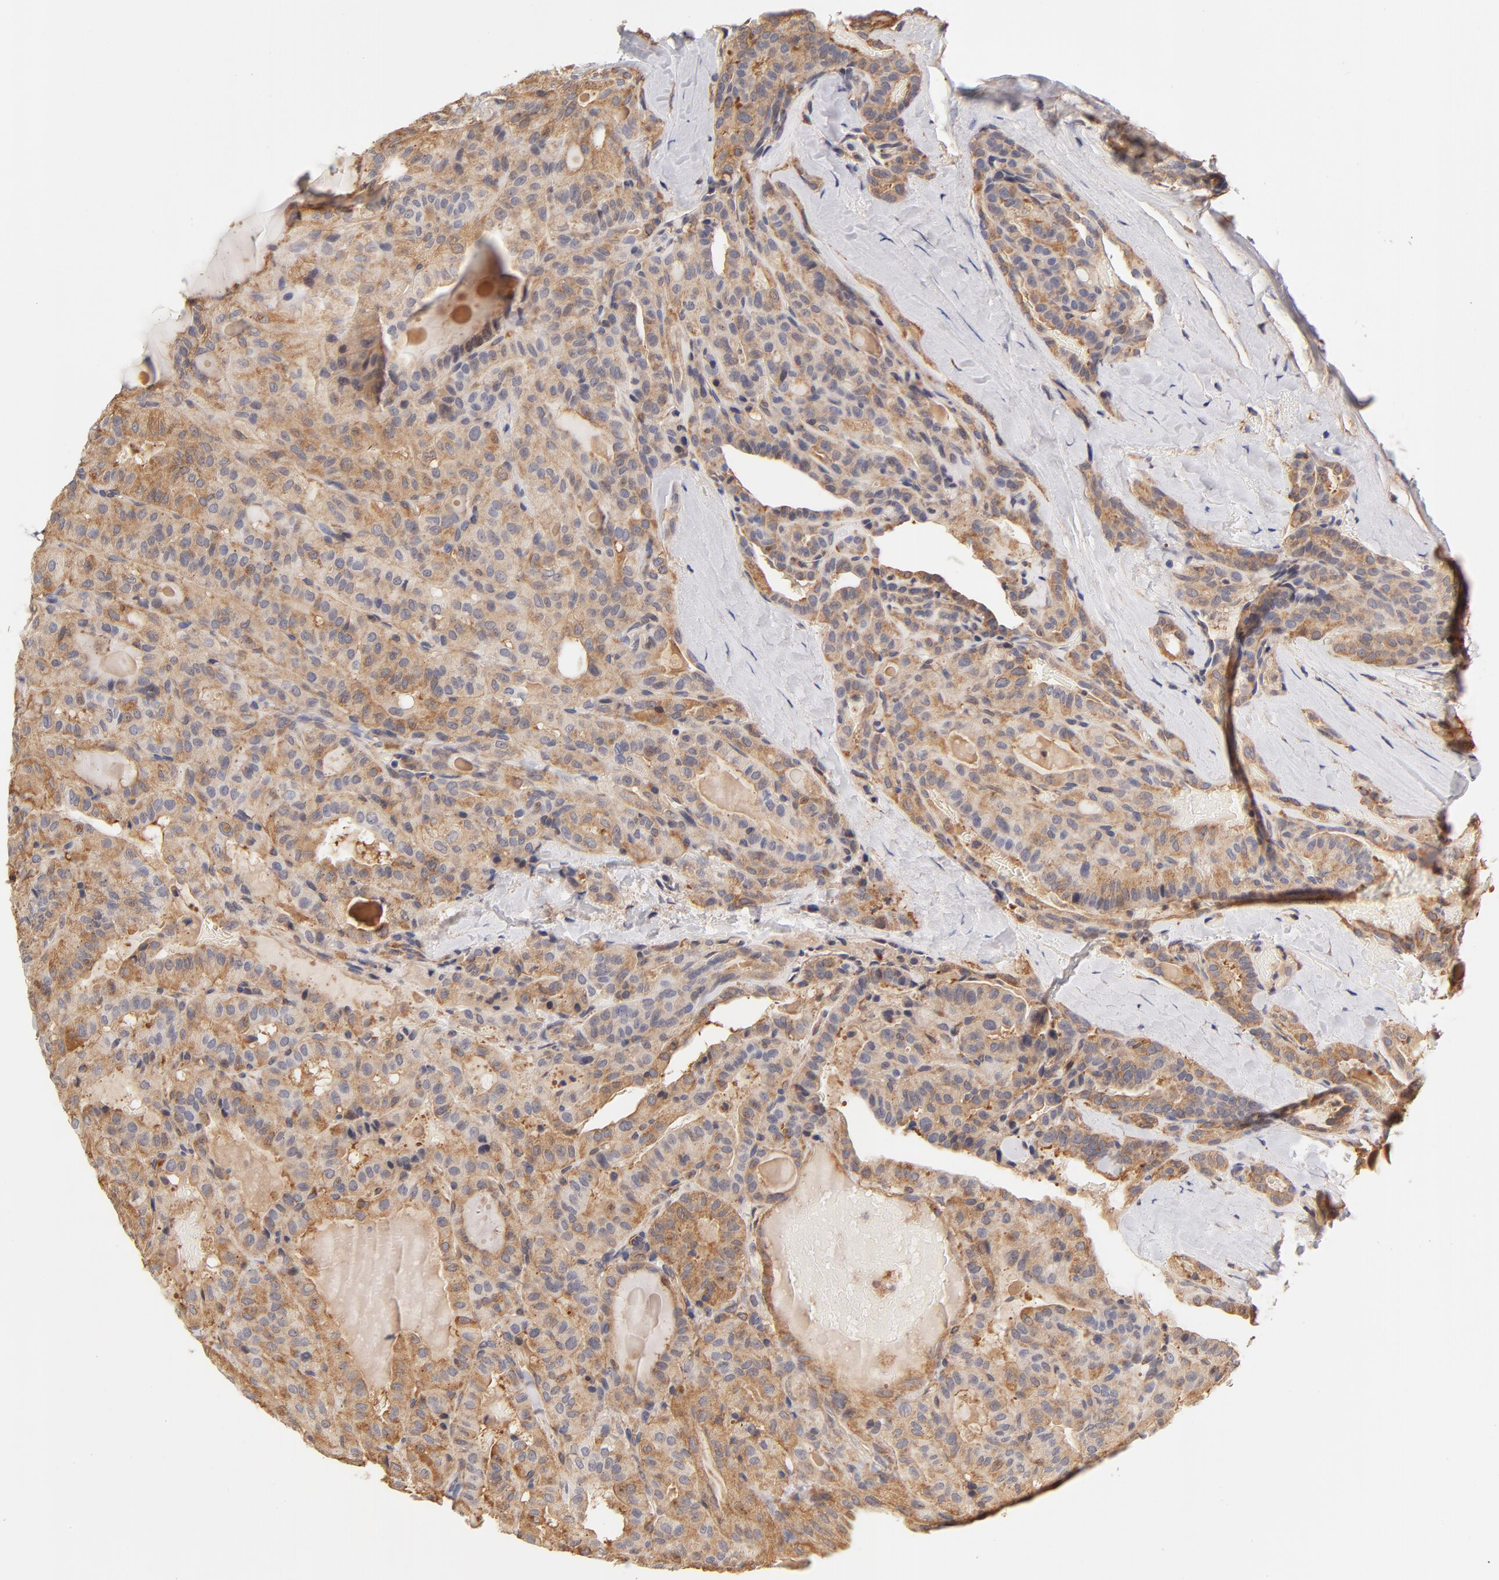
{"staining": {"intensity": "moderate", "quantity": ">75%", "location": "cytoplasmic/membranous"}, "tissue": "thyroid cancer", "cell_type": "Tumor cells", "image_type": "cancer", "snomed": [{"axis": "morphology", "description": "Papillary adenocarcinoma, NOS"}, {"axis": "topography", "description": "Thyroid gland"}], "caption": "Tumor cells exhibit medium levels of moderate cytoplasmic/membranous positivity in about >75% of cells in papillary adenocarcinoma (thyroid). Immunohistochemistry (ihc) stains the protein in brown and the nuclei are stained blue.", "gene": "FCMR", "patient": {"sex": "male", "age": 77}}